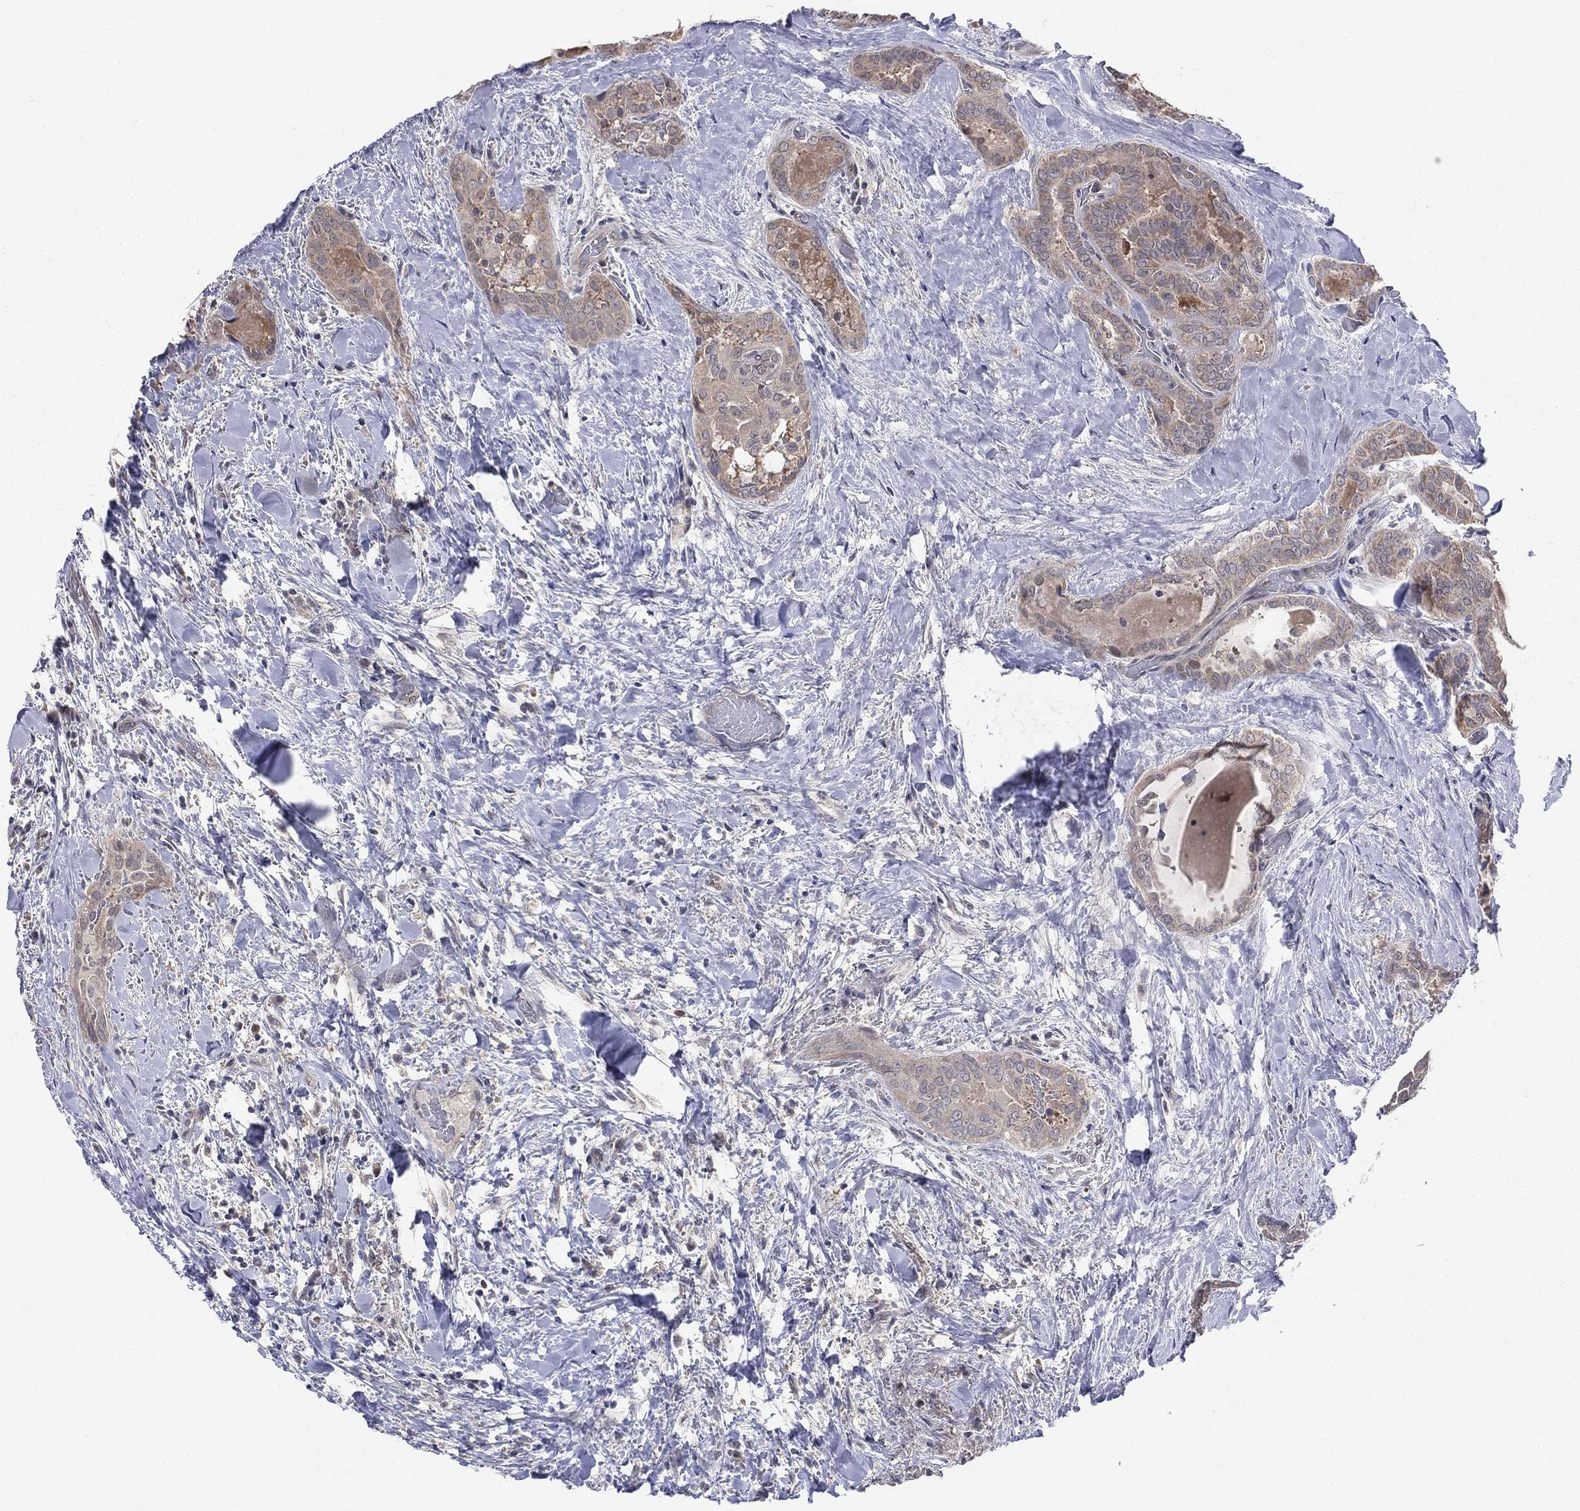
{"staining": {"intensity": "weak", "quantity": ">75%", "location": "cytoplasmic/membranous"}, "tissue": "thyroid cancer", "cell_type": "Tumor cells", "image_type": "cancer", "snomed": [{"axis": "morphology", "description": "Papillary adenocarcinoma, NOS"}, {"axis": "topography", "description": "Thyroid gland"}], "caption": "This is a histology image of immunohistochemistry (IHC) staining of thyroid cancer, which shows weak positivity in the cytoplasmic/membranous of tumor cells.", "gene": "DLG4", "patient": {"sex": "female", "age": 39}}